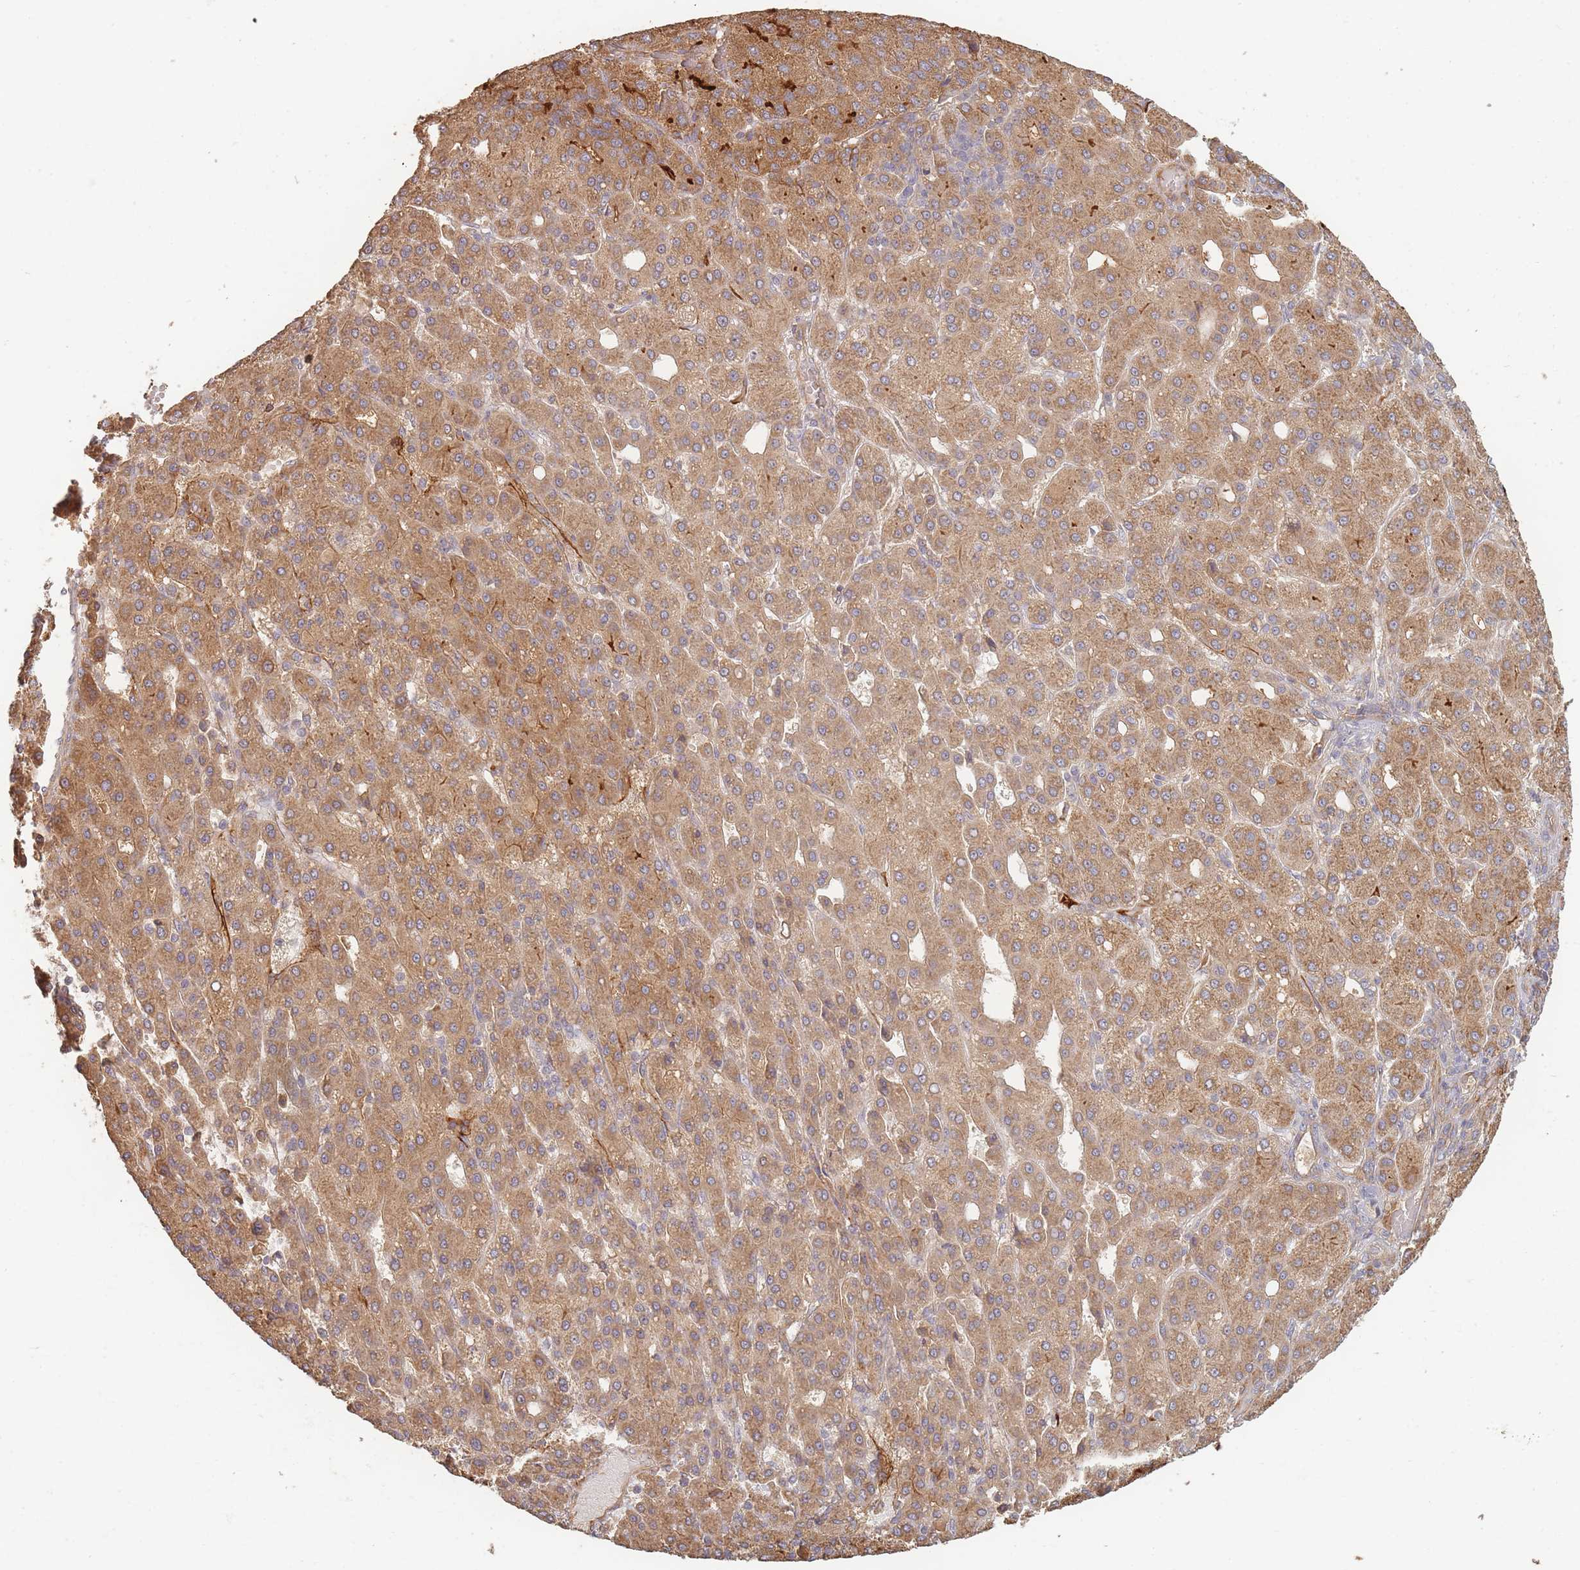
{"staining": {"intensity": "moderate", "quantity": ">75%", "location": "cytoplasmic/membranous"}, "tissue": "liver cancer", "cell_type": "Tumor cells", "image_type": "cancer", "snomed": [{"axis": "morphology", "description": "Carcinoma, Hepatocellular, NOS"}, {"axis": "topography", "description": "Liver"}], "caption": "This is a photomicrograph of immunohistochemistry staining of hepatocellular carcinoma (liver), which shows moderate expression in the cytoplasmic/membranous of tumor cells.", "gene": "MRPS6", "patient": {"sex": "male", "age": 65}}